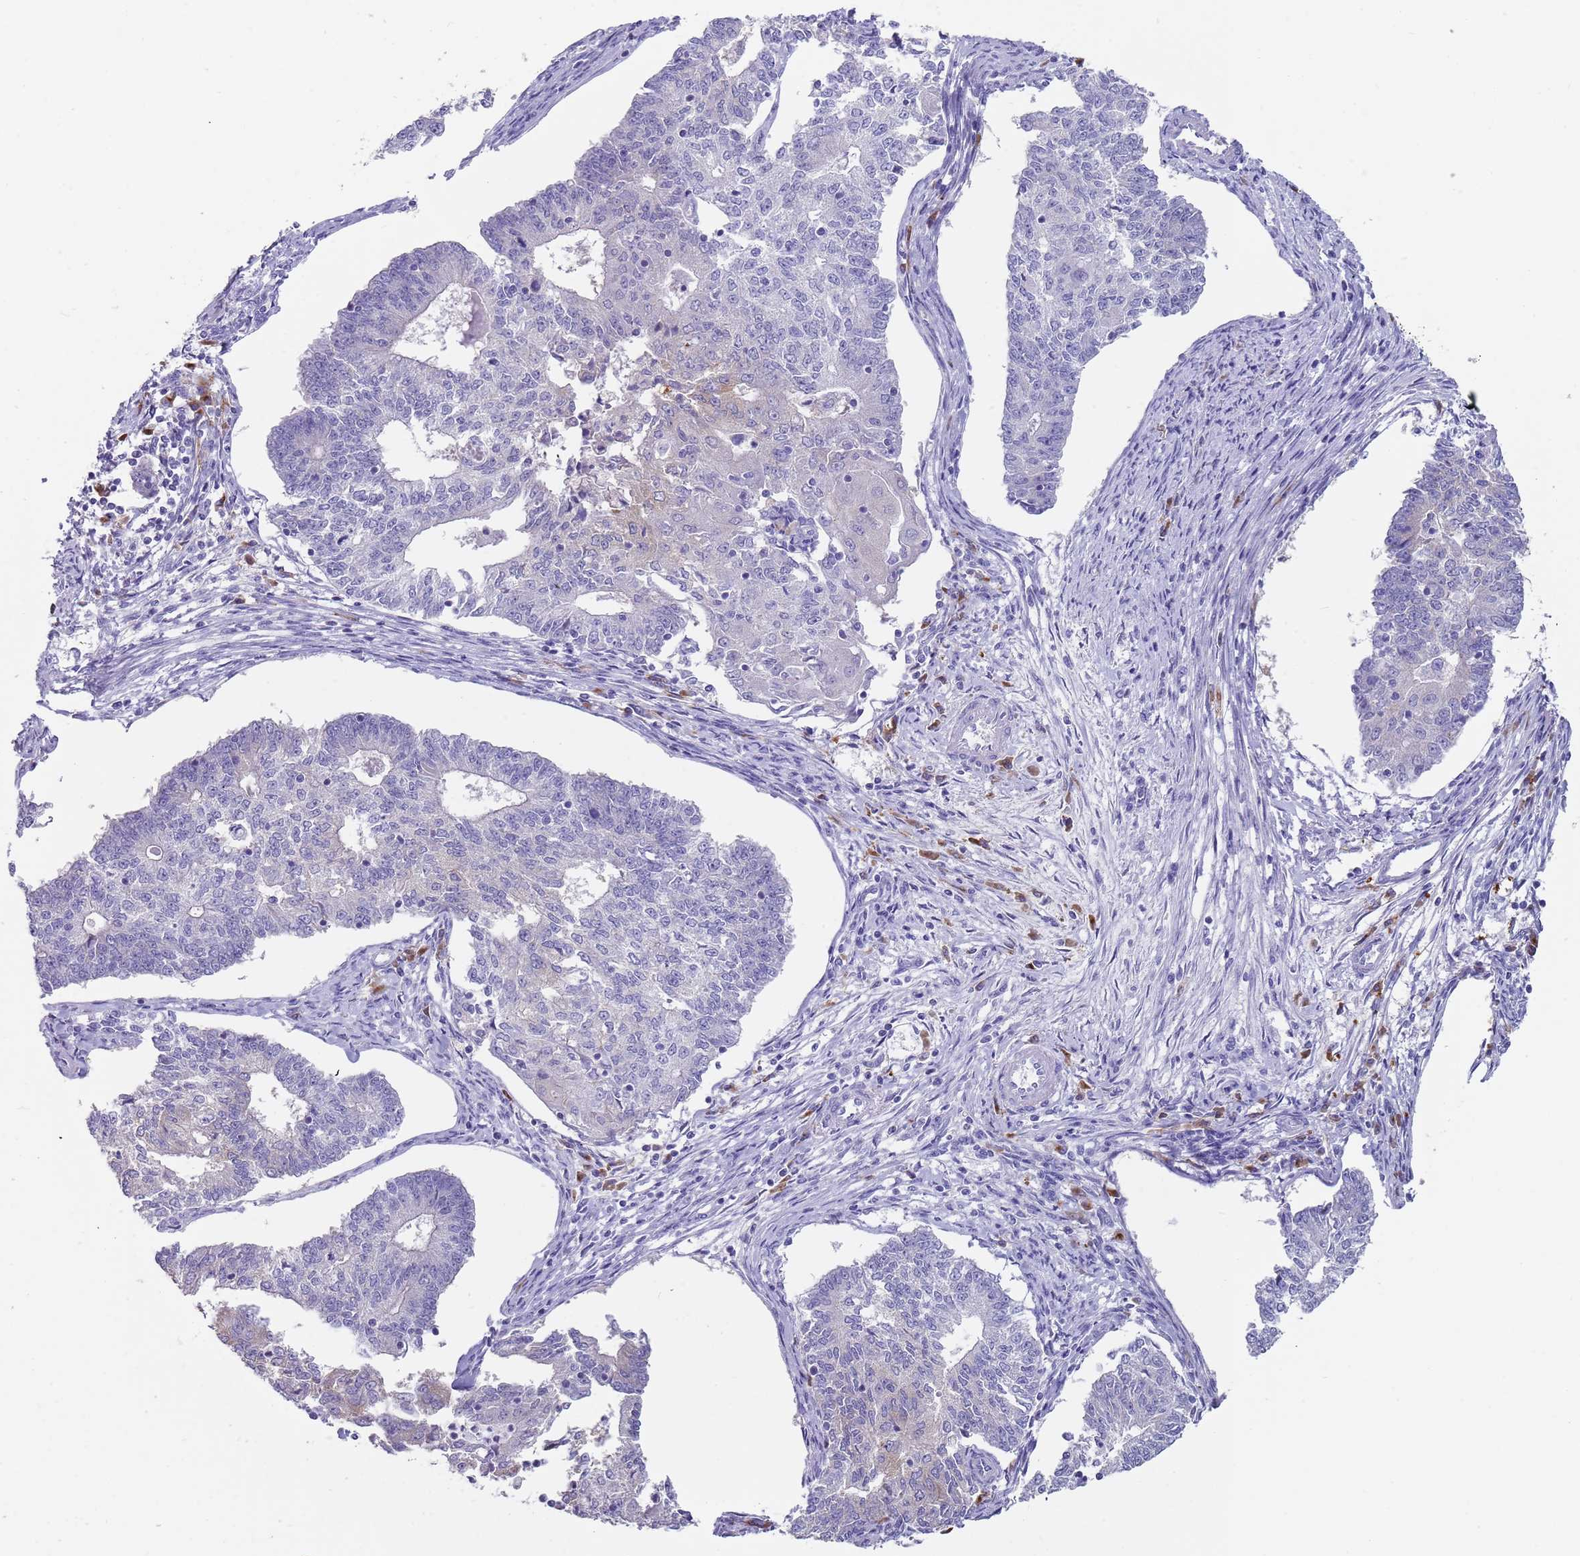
{"staining": {"intensity": "negative", "quantity": "none", "location": "none"}, "tissue": "endometrial cancer", "cell_type": "Tumor cells", "image_type": "cancer", "snomed": [{"axis": "morphology", "description": "Adenocarcinoma, NOS"}, {"axis": "topography", "description": "Endometrium"}], "caption": "A micrograph of endometrial cancer (adenocarcinoma) stained for a protein reveals no brown staining in tumor cells. (IHC, brightfield microscopy, high magnification).", "gene": "TYW1", "patient": {"sex": "female", "age": 56}}